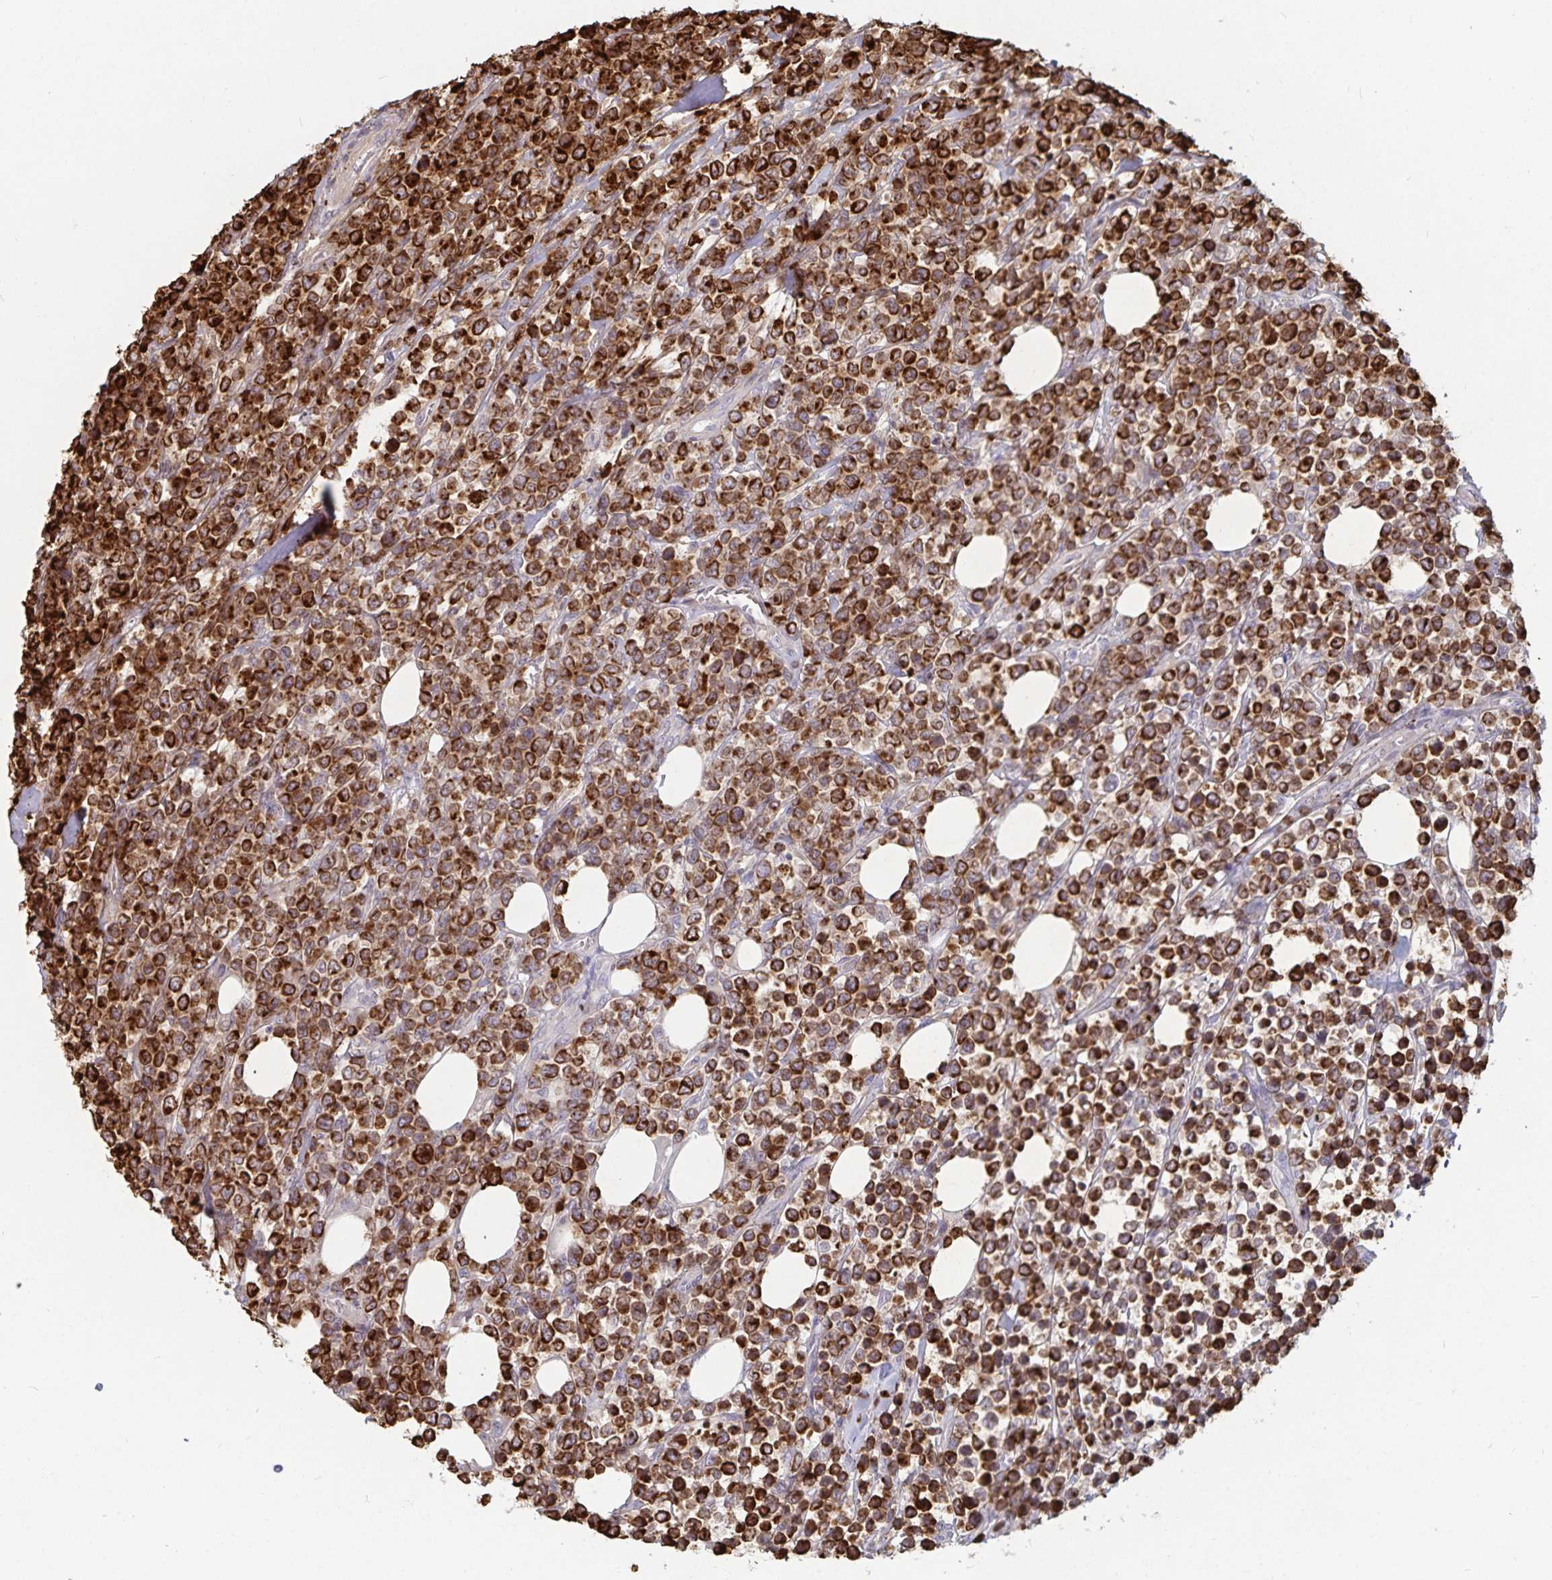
{"staining": {"intensity": "strong", "quantity": ">75%", "location": "cytoplasmic/membranous"}, "tissue": "lymphoma", "cell_type": "Tumor cells", "image_type": "cancer", "snomed": [{"axis": "morphology", "description": "Malignant lymphoma, non-Hodgkin's type, High grade"}, {"axis": "topography", "description": "Soft tissue"}], "caption": "High-power microscopy captured an immunohistochemistry (IHC) histopathology image of lymphoma, revealing strong cytoplasmic/membranous staining in approximately >75% of tumor cells.", "gene": "GNLY", "patient": {"sex": "female", "age": 56}}